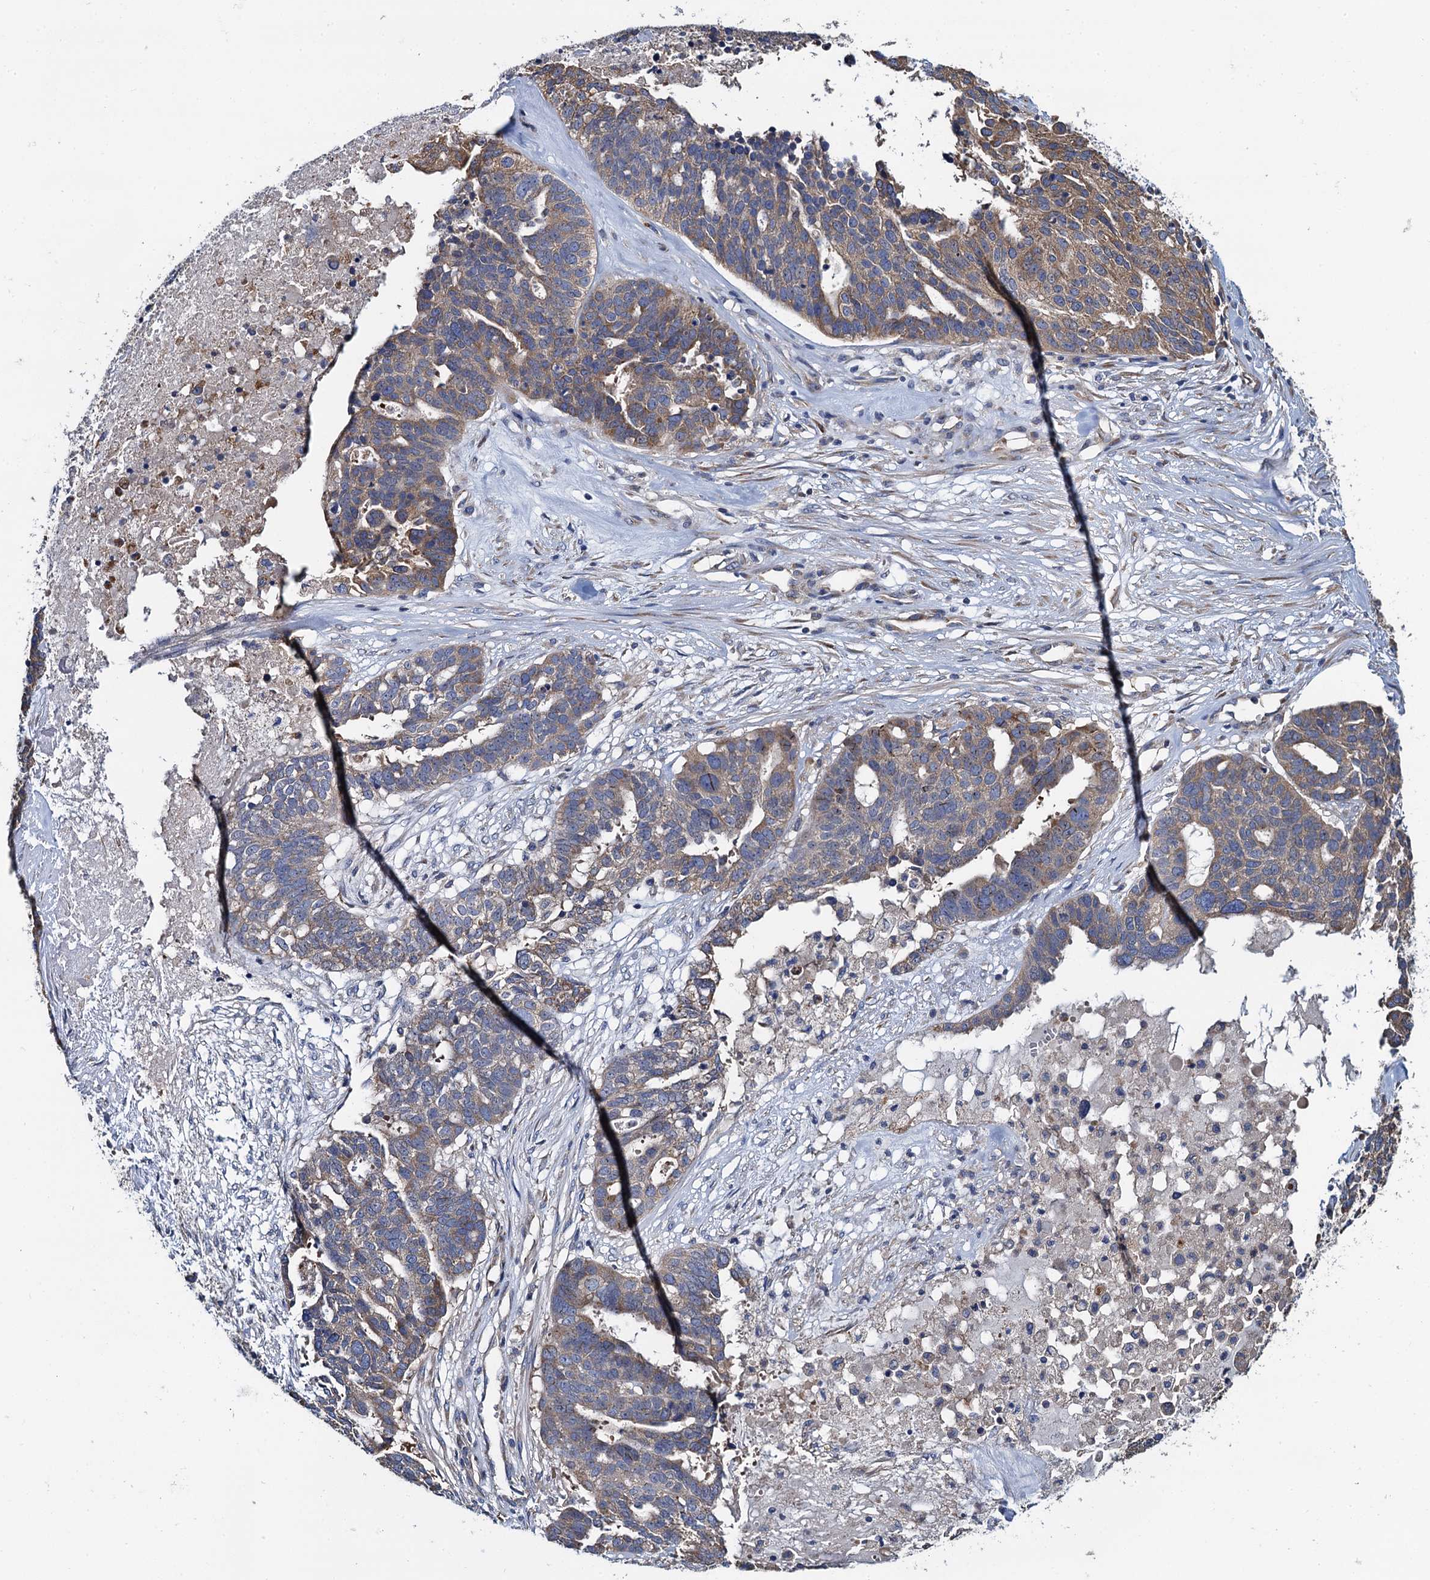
{"staining": {"intensity": "weak", "quantity": "25%-75%", "location": "cytoplasmic/membranous"}, "tissue": "ovarian cancer", "cell_type": "Tumor cells", "image_type": "cancer", "snomed": [{"axis": "morphology", "description": "Cystadenocarcinoma, serous, NOS"}, {"axis": "topography", "description": "Ovary"}], "caption": "A photomicrograph of serous cystadenocarcinoma (ovarian) stained for a protein exhibits weak cytoplasmic/membranous brown staining in tumor cells.", "gene": "ADCY9", "patient": {"sex": "female", "age": 59}}